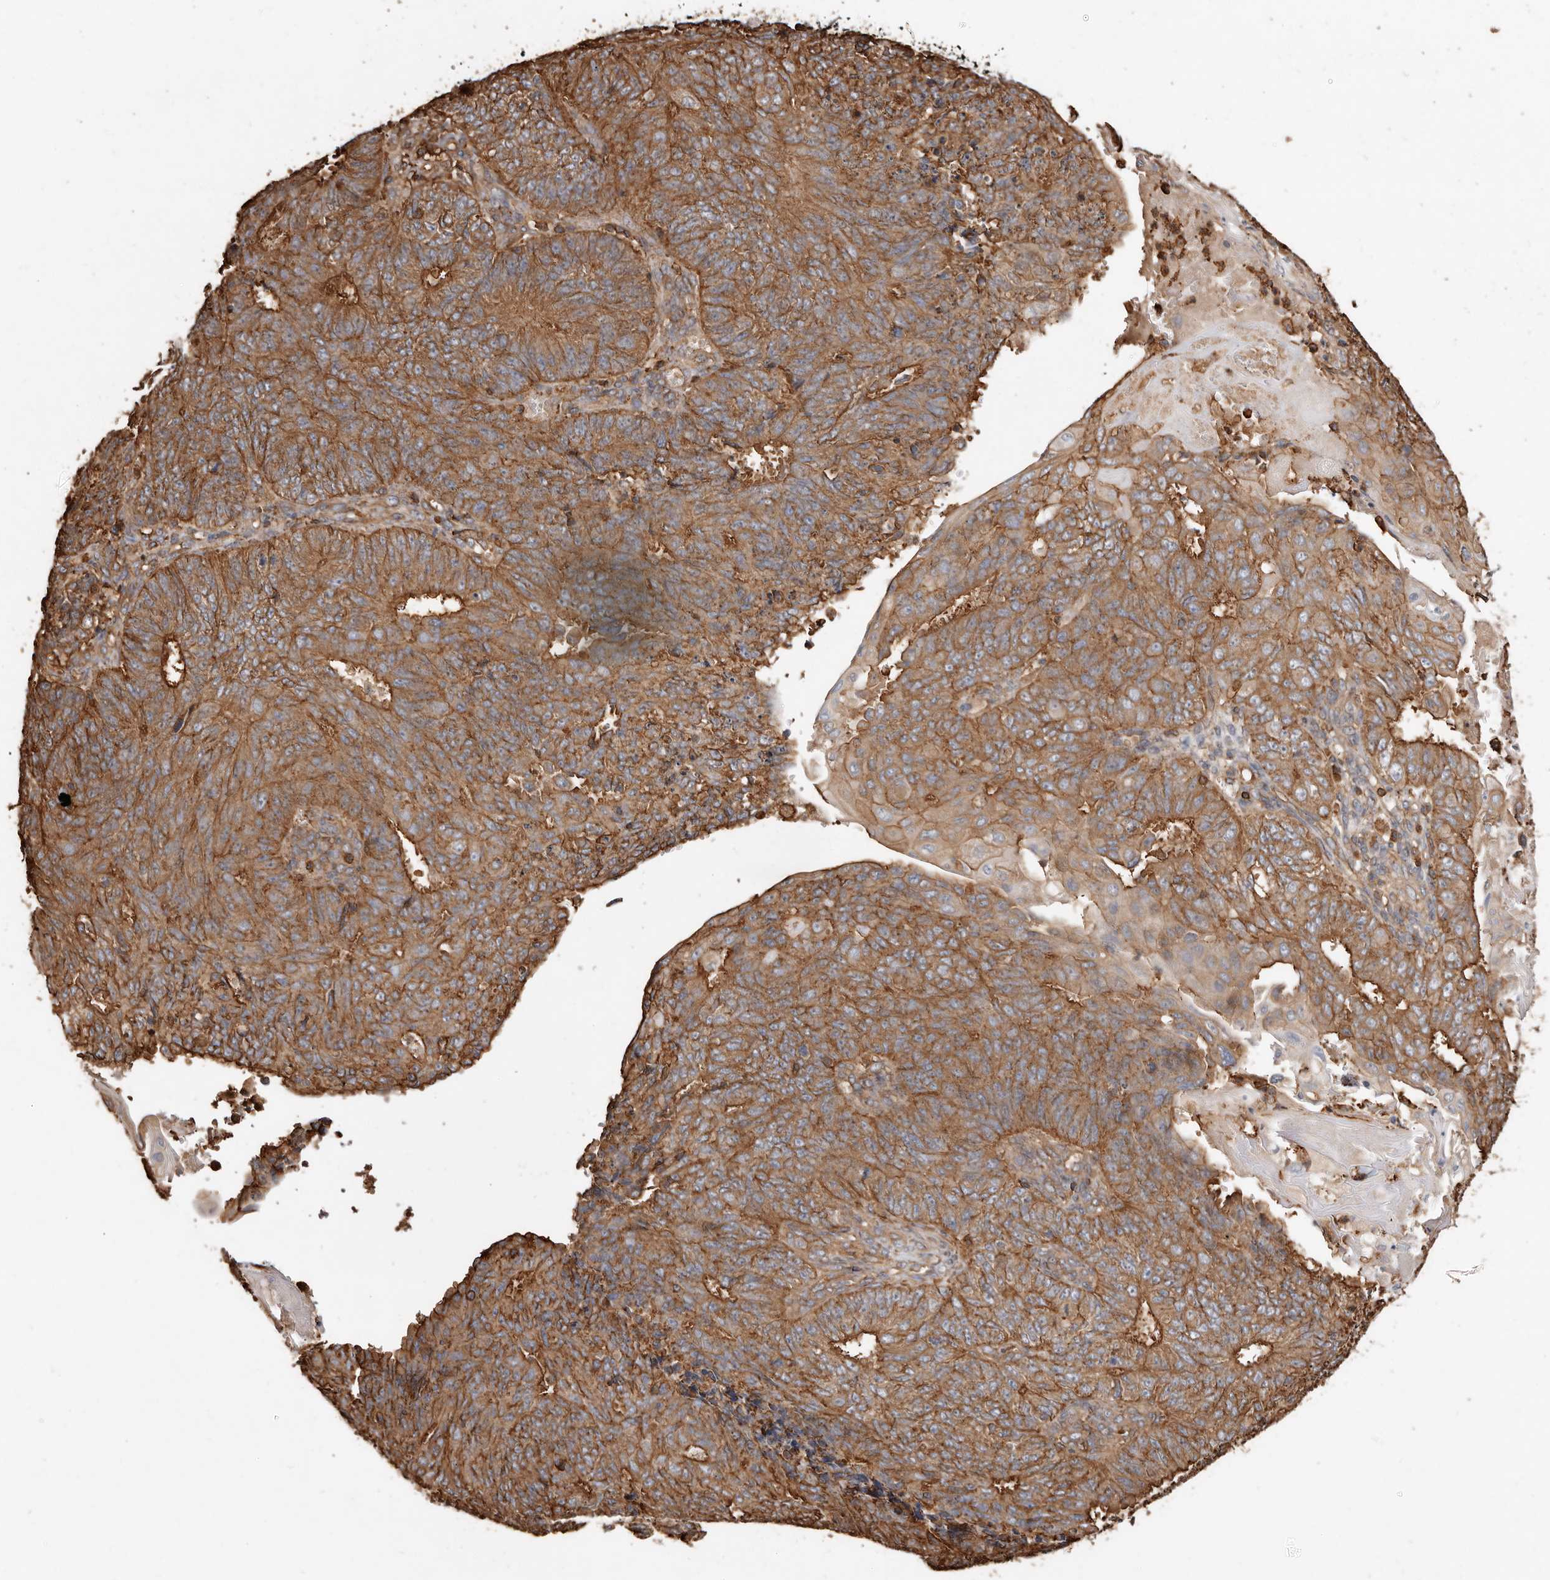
{"staining": {"intensity": "moderate", "quantity": ">75%", "location": "cytoplasmic/membranous"}, "tissue": "endometrial cancer", "cell_type": "Tumor cells", "image_type": "cancer", "snomed": [{"axis": "morphology", "description": "Adenocarcinoma, NOS"}, {"axis": "topography", "description": "Endometrium"}], "caption": "Immunohistochemical staining of endometrial cancer (adenocarcinoma) exhibits moderate cytoplasmic/membranous protein positivity in approximately >75% of tumor cells.", "gene": "COQ8B", "patient": {"sex": "female", "age": 32}}